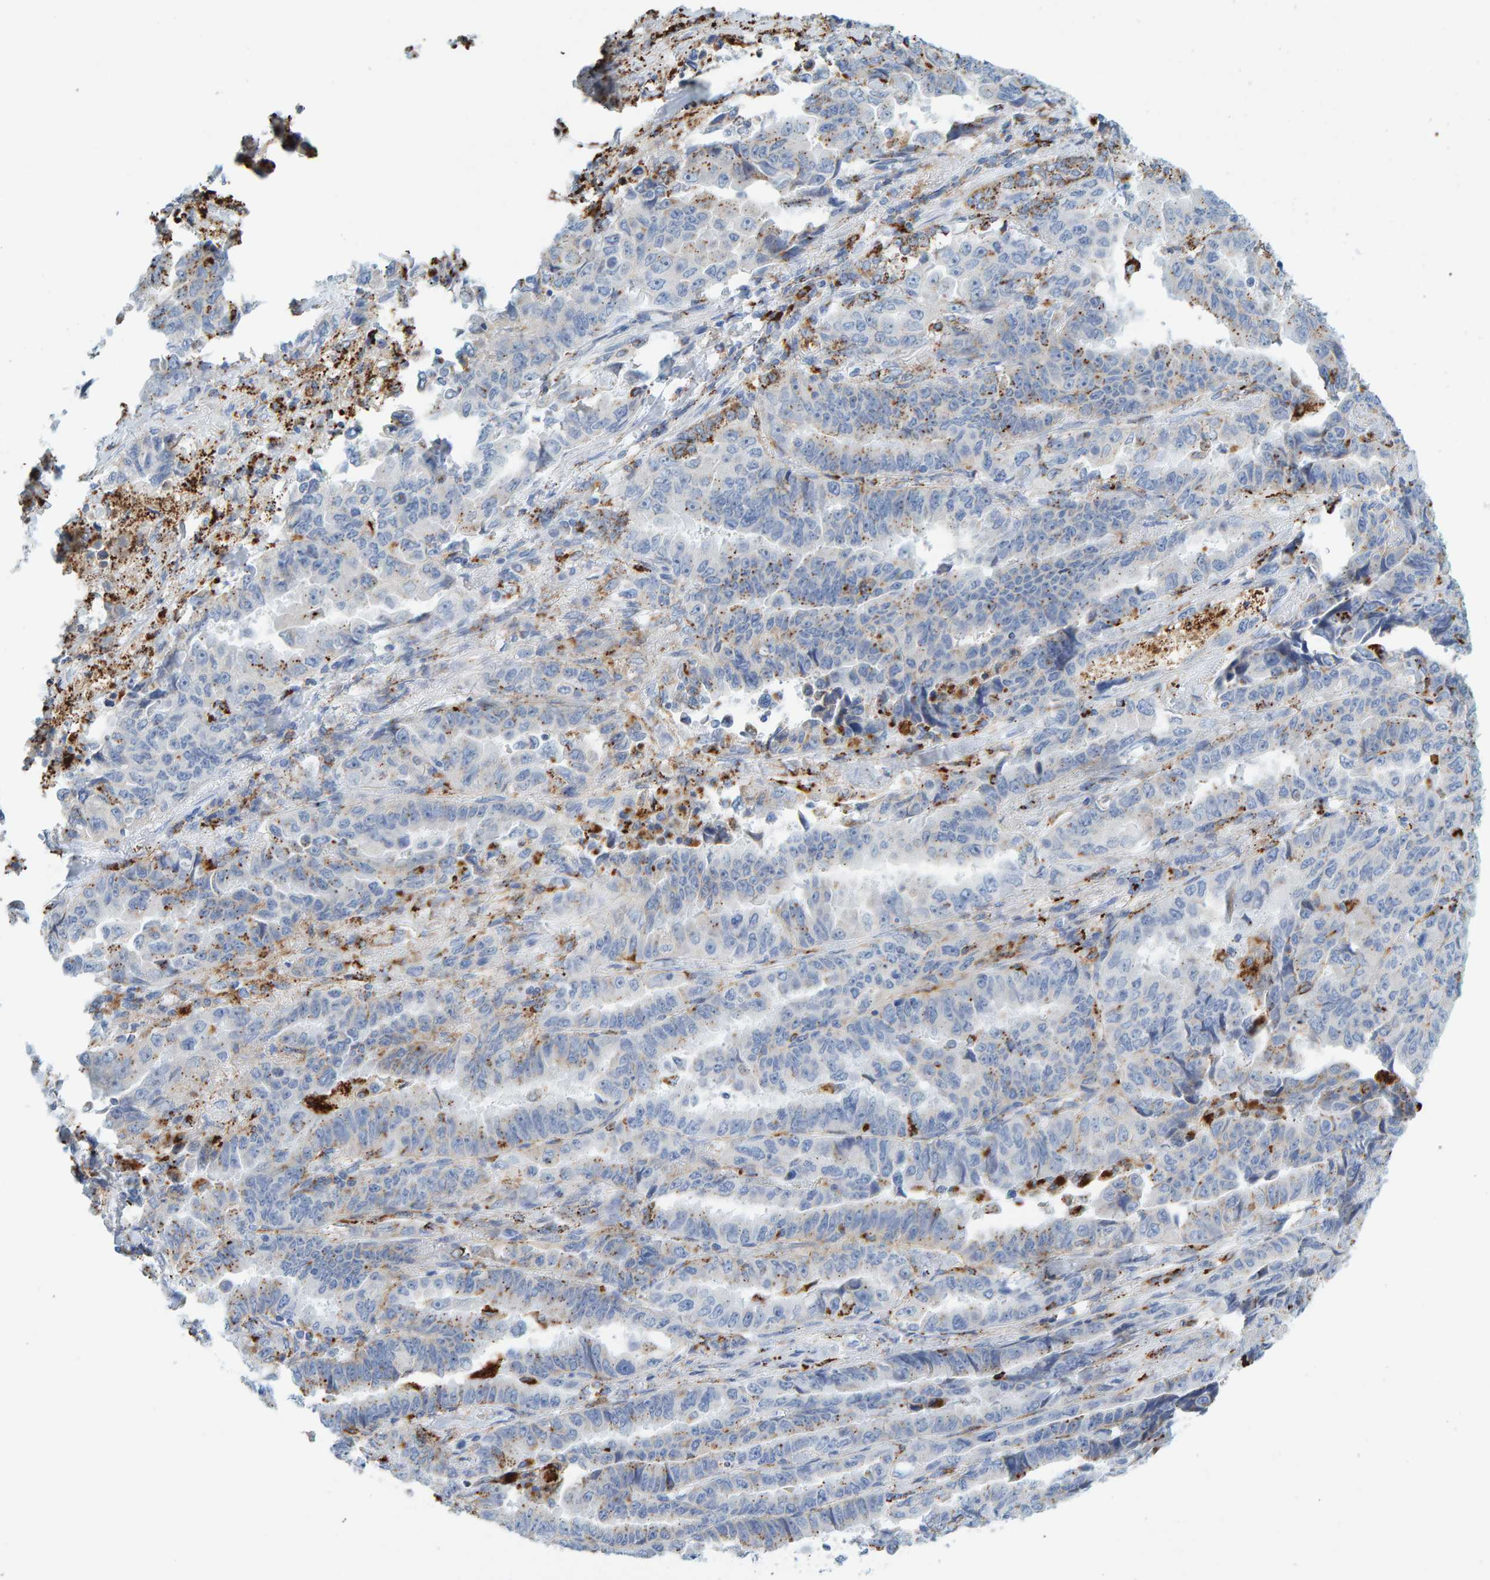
{"staining": {"intensity": "moderate", "quantity": "<25%", "location": "cytoplasmic/membranous"}, "tissue": "lung cancer", "cell_type": "Tumor cells", "image_type": "cancer", "snomed": [{"axis": "morphology", "description": "Adenocarcinoma, NOS"}, {"axis": "topography", "description": "Lung"}], "caption": "Immunohistochemical staining of human lung cancer reveals low levels of moderate cytoplasmic/membranous protein positivity in approximately <25% of tumor cells.", "gene": "BIN3", "patient": {"sex": "female", "age": 51}}